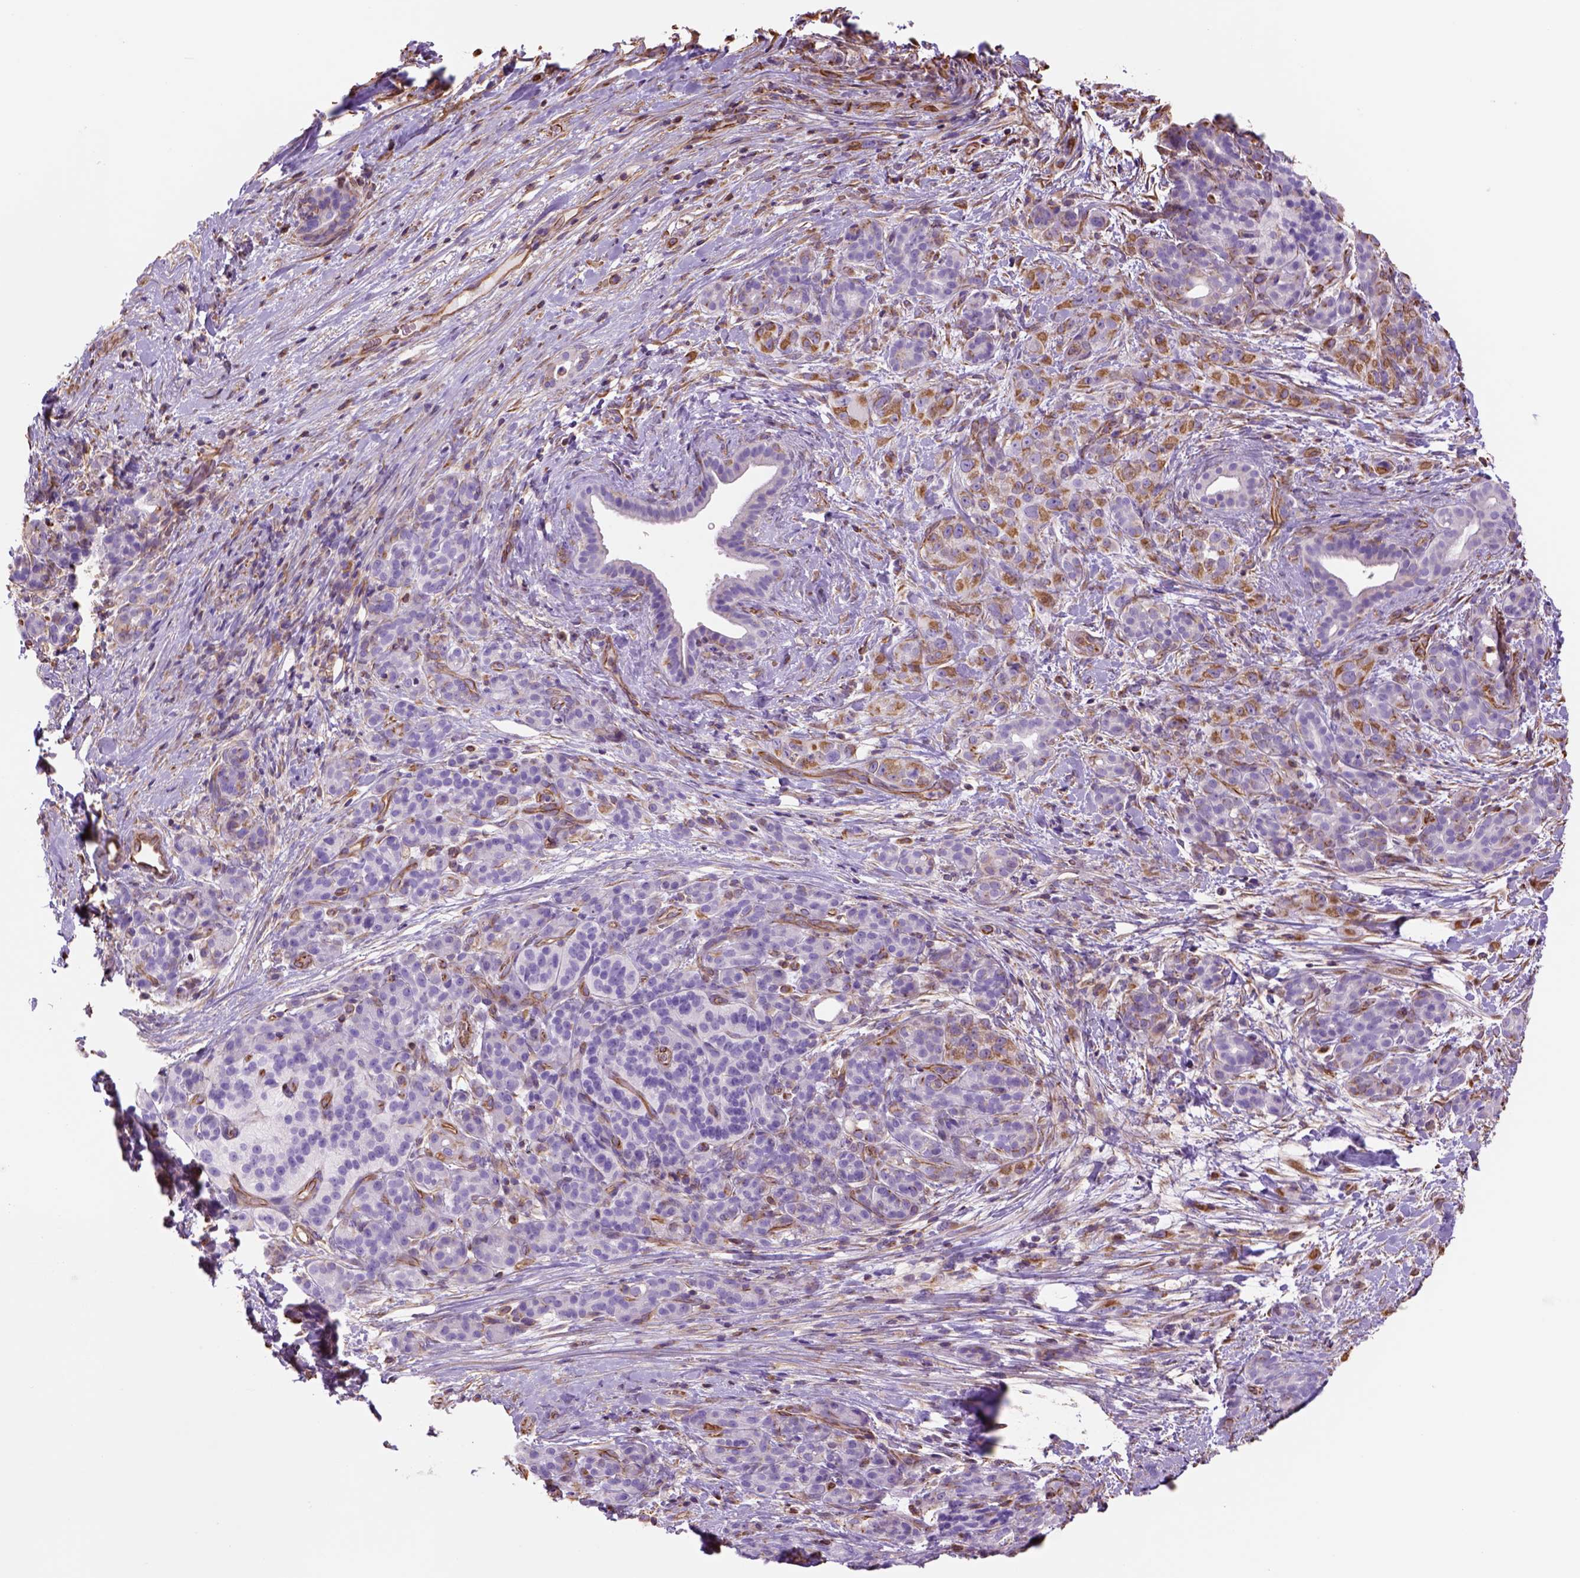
{"staining": {"intensity": "moderate", "quantity": "<25%", "location": "cytoplasmic/membranous"}, "tissue": "pancreatic cancer", "cell_type": "Tumor cells", "image_type": "cancer", "snomed": [{"axis": "morphology", "description": "Adenocarcinoma, NOS"}, {"axis": "topography", "description": "Pancreas"}], "caption": "High-magnification brightfield microscopy of pancreatic adenocarcinoma stained with DAB (brown) and counterstained with hematoxylin (blue). tumor cells exhibit moderate cytoplasmic/membranous positivity is identified in about<25% of cells.", "gene": "ZZZ3", "patient": {"sex": "male", "age": 44}}